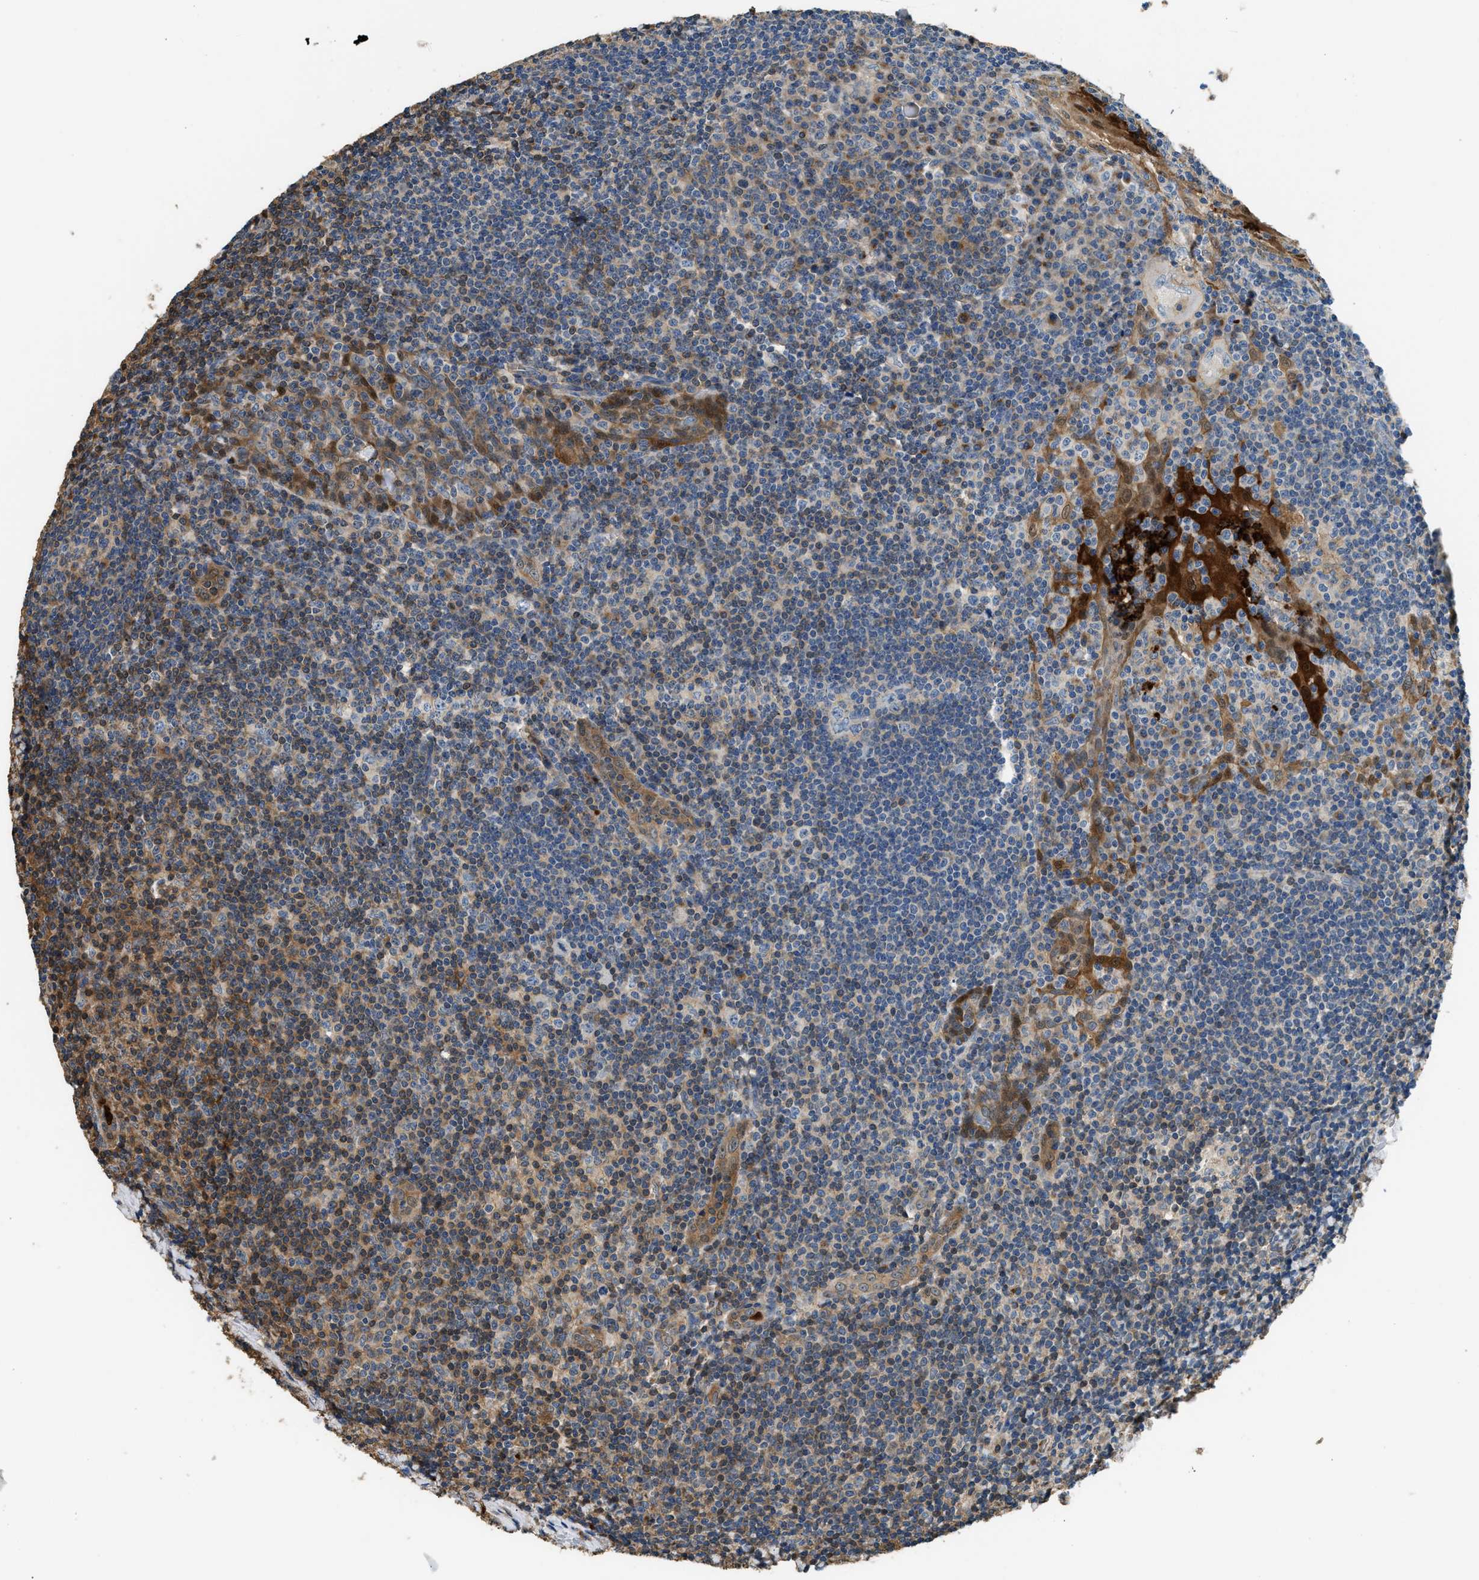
{"staining": {"intensity": "moderate", "quantity": "<25%", "location": "cytoplasmic/membranous"}, "tissue": "tonsil", "cell_type": "Germinal center cells", "image_type": "normal", "snomed": [{"axis": "morphology", "description": "Normal tissue, NOS"}, {"axis": "topography", "description": "Tonsil"}], "caption": "Germinal center cells reveal low levels of moderate cytoplasmic/membranous expression in about <25% of cells in unremarkable human tonsil. The staining was performed using DAB (3,3'-diaminobenzidine), with brown indicating positive protein expression. Nuclei are stained blue with hematoxylin.", "gene": "ANXA3", "patient": {"sex": "male", "age": 37}}